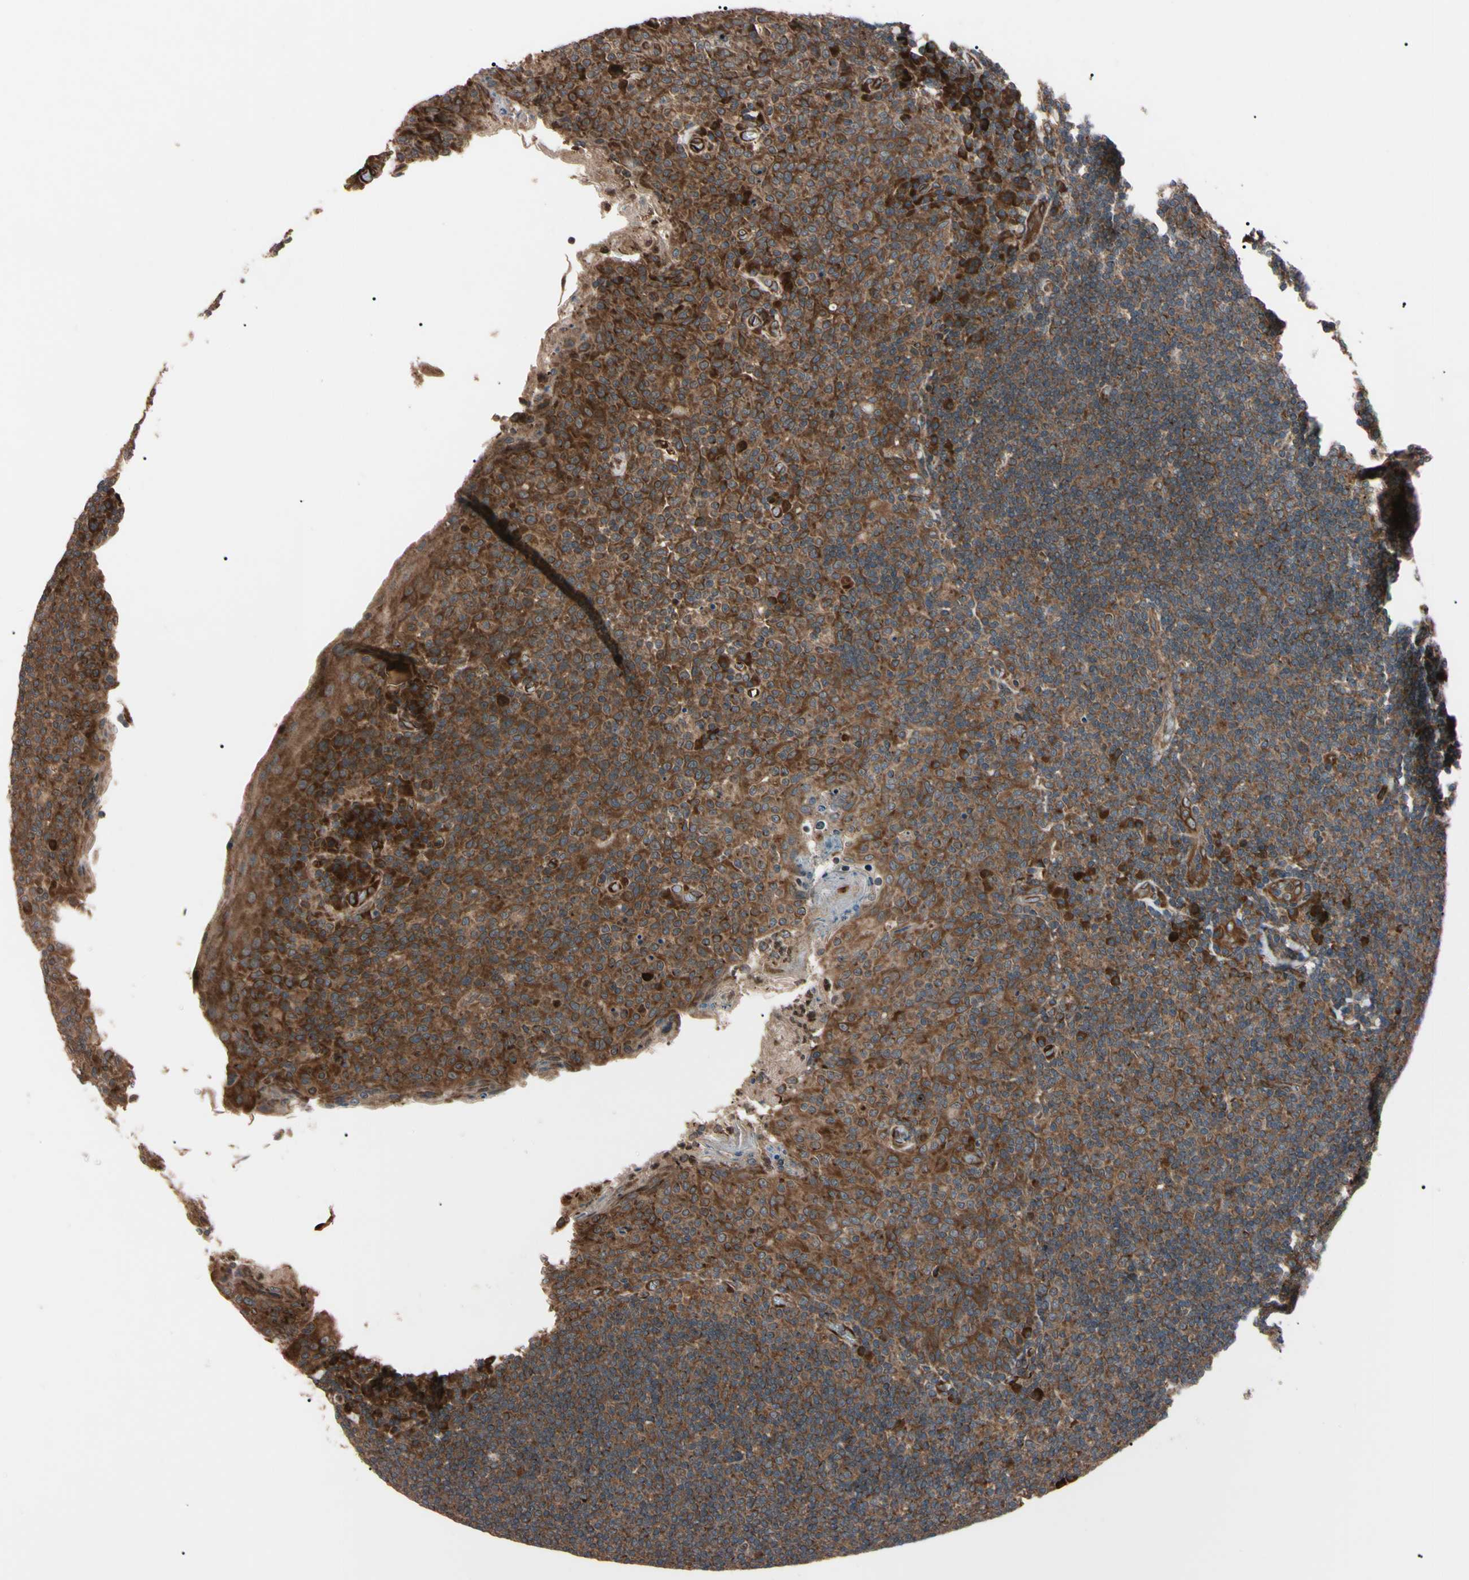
{"staining": {"intensity": "strong", "quantity": ">75%", "location": "cytoplasmic/membranous"}, "tissue": "tonsil", "cell_type": "Germinal center cells", "image_type": "normal", "snomed": [{"axis": "morphology", "description": "Normal tissue, NOS"}, {"axis": "topography", "description": "Tonsil"}], "caption": "This histopathology image displays immunohistochemistry (IHC) staining of unremarkable tonsil, with high strong cytoplasmic/membranous staining in about >75% of germinal center cells.", "gene": "GUCY1B1", "patient": {"sex": "male", "age": 17}}